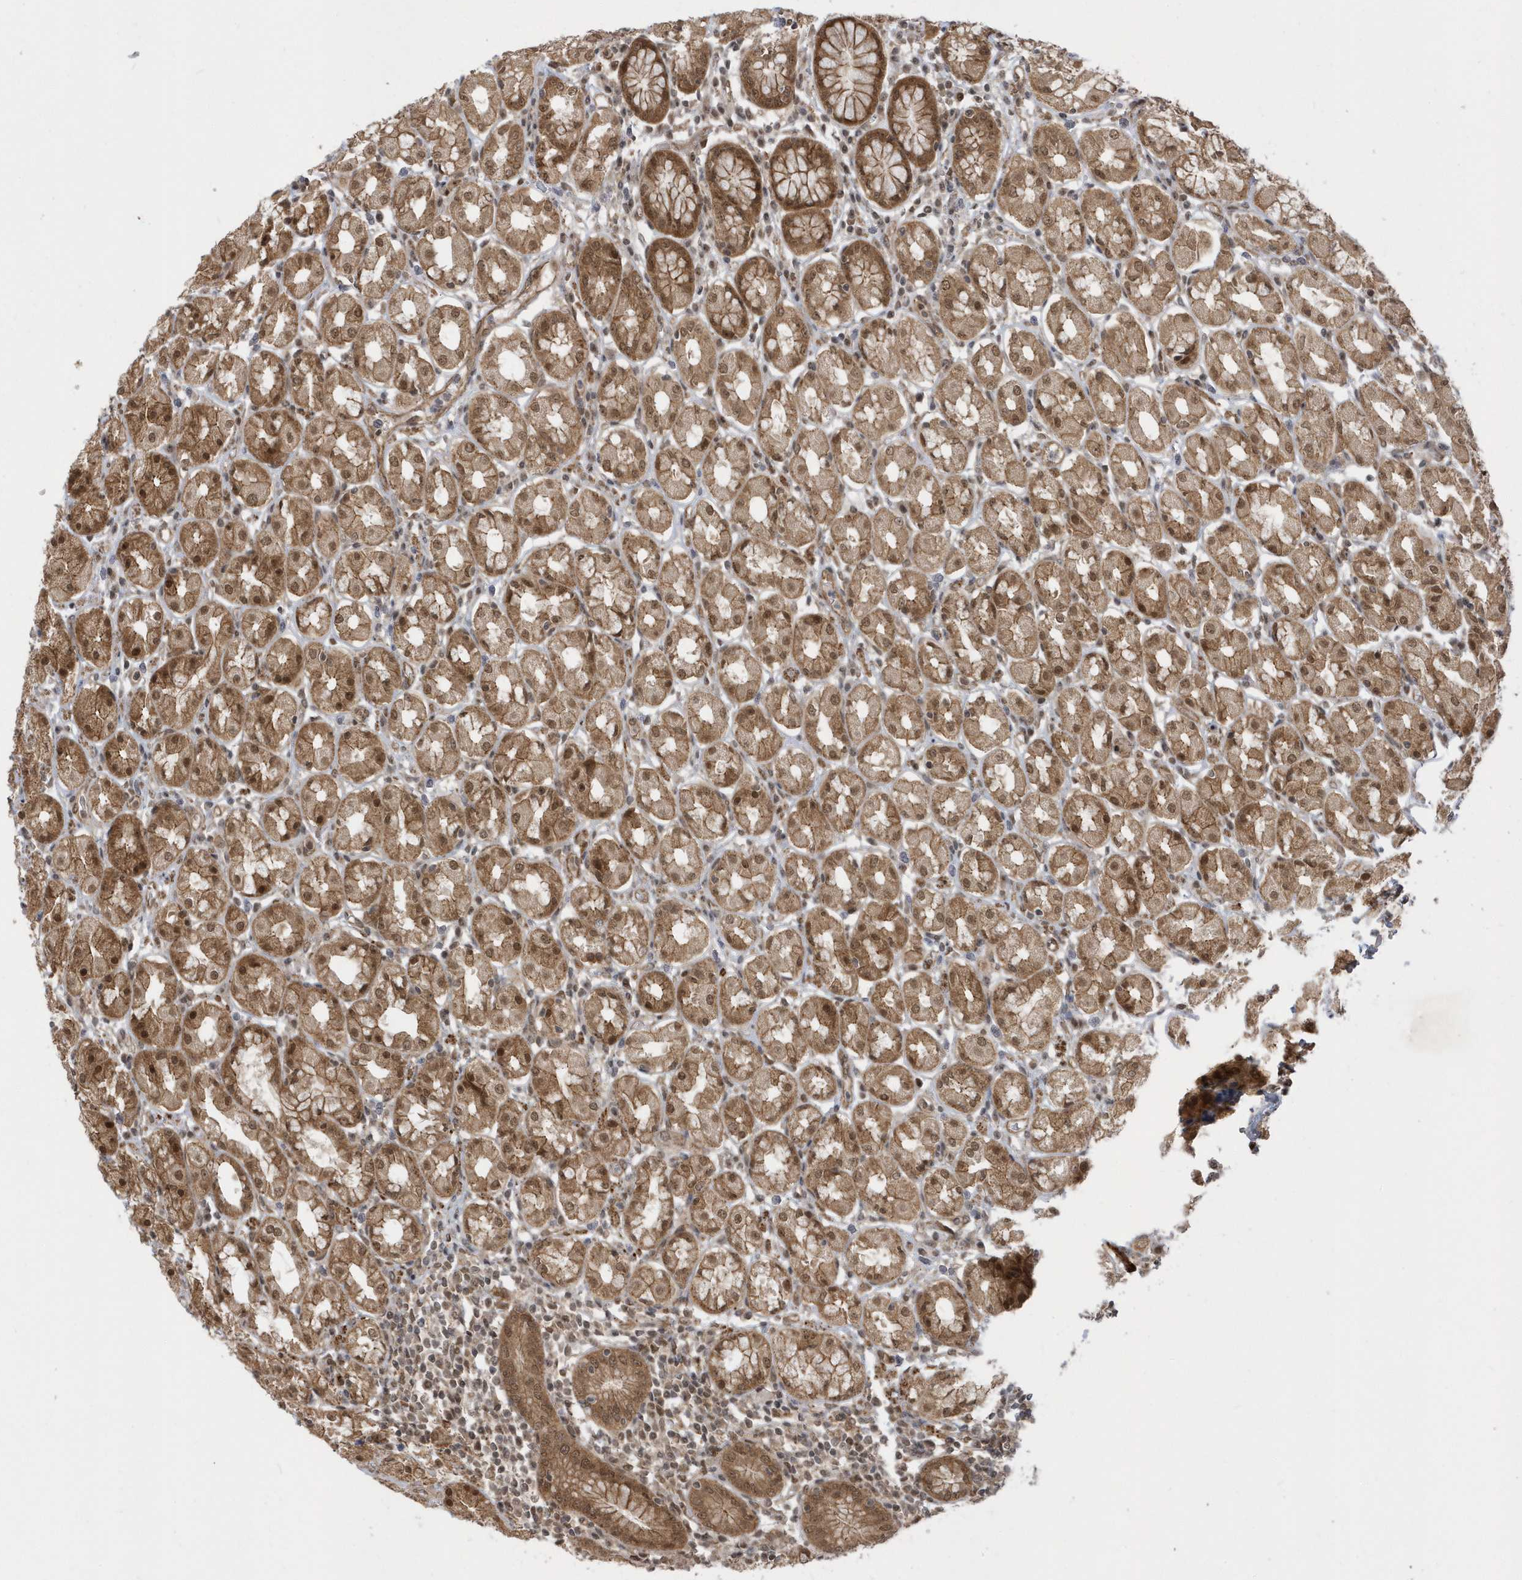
{"staining": {"intensity": "moderate", "quantity": ">75%", "location": "cytoplasmic/membranous,nuclear"}, "tissue": "stomach", "cell_type": "Glandular cells", "image_type": "normal", "snomed": [{"axis": "morphology", "description": "Normal tissue, NOS"}, {"axis": "topography", "description": "Stomach"}, {"axis": "topography", "description": "Stomach, lower"}], "caption": "A high-resolution image shows immunohistochemistry staining of benign stomach, which displays moderate cytoplasmic/membranous,nuclear staining in approximately >75% of glandular cells.", "gene": "USP53", "patient": {"sex": "female", "age": 56}}